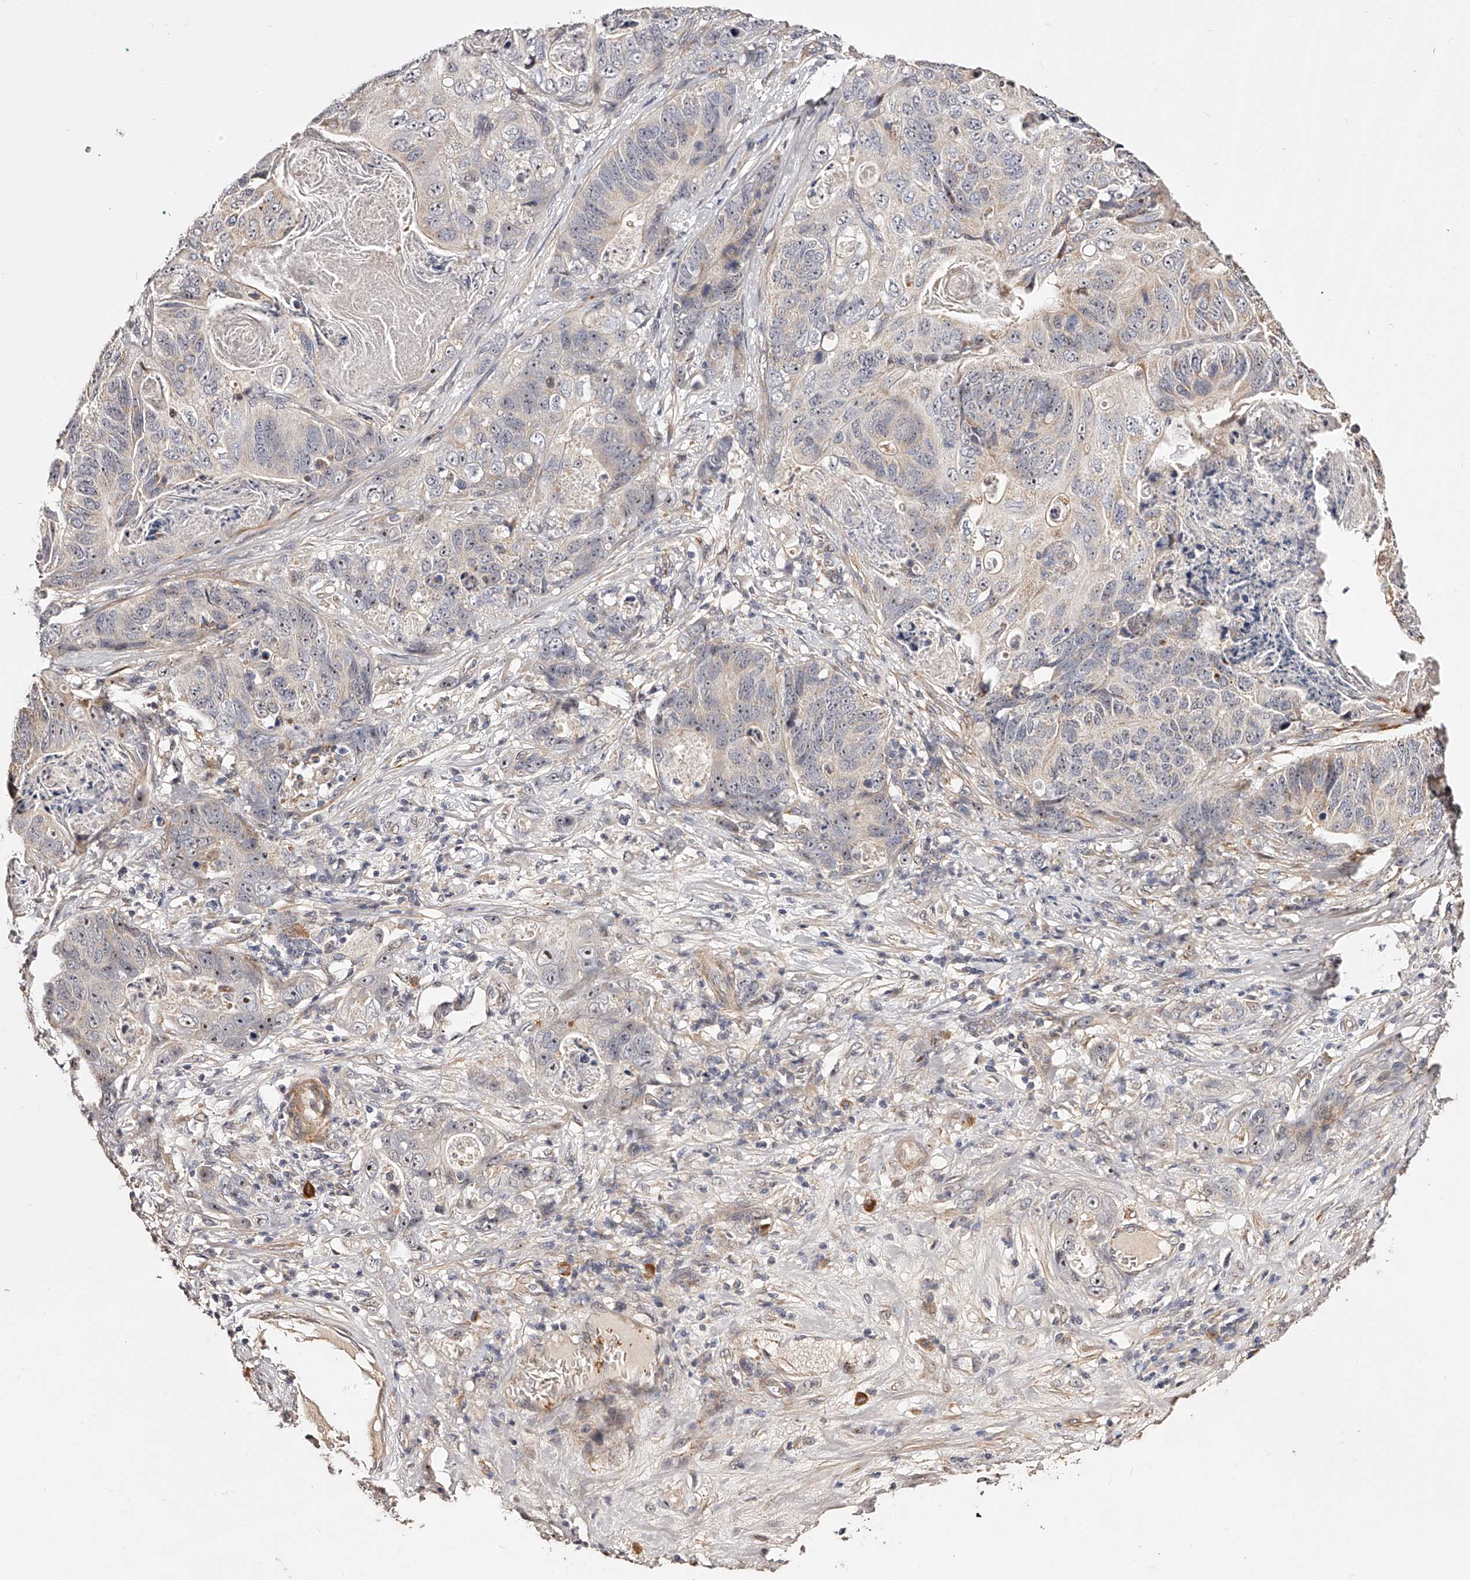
{"staining": {"intensity": "negative", "quantity": "none", "location": "none"}, "tissue": "stomach cancer", "cell_type": "Tumor cells", "image_type": "cancer", "snomed": [{"axis": "morphology", "description": "Normal tissue, NOS"}, {"axis": "morphology", "description": "Adenocarcinoma, NOS"}, {"axis": "topography", "description": "Stomach"}], "caption": "The immunohistochemistry micrograph has no significant staining in tumor cells of stomach adenocarcinoma tissue. Brightfield microscopy of IHC stained with DAB (brown) and hematoxylin (blue), captured at high magnification.", "gene": "ZNF502", "patient": {"sex": "female", "age": 89}}